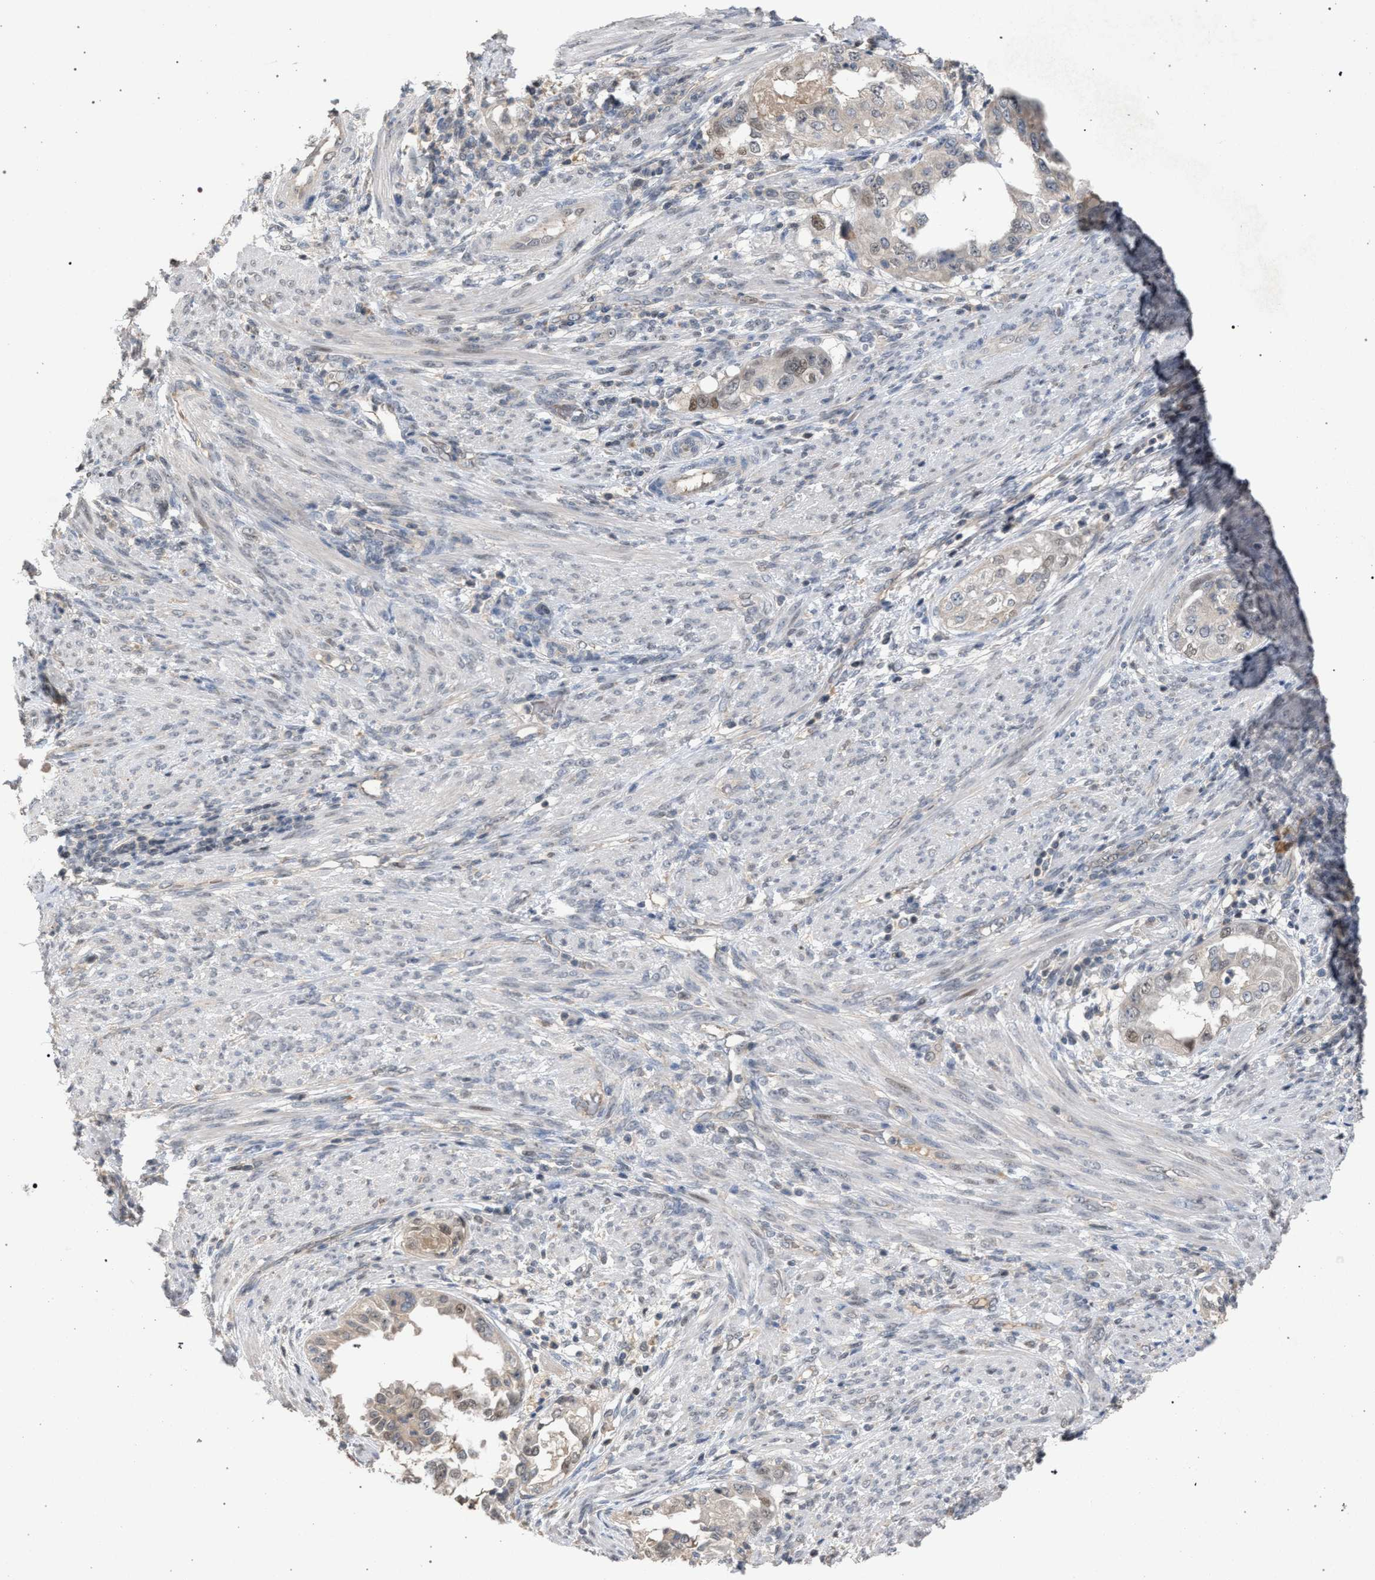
{"staining": {"intensity": "weak", "quantity": "<25%", "location": "nuclear"}, "tissue": "endometrial cancer", "cell_type": "Tumor cells", "image_type": "cancer", "snomed": [{"axis": "morphology", "description": "Adenocarcinoma, NOS"}, {"axis": "topography", "description": "Endometrium"}], "caption": "Tumor cells show no significant staining in adenocarcinoma (endometrial).", "gene": "TECPR1", "patient": {"sex": "female", "age": 85}}